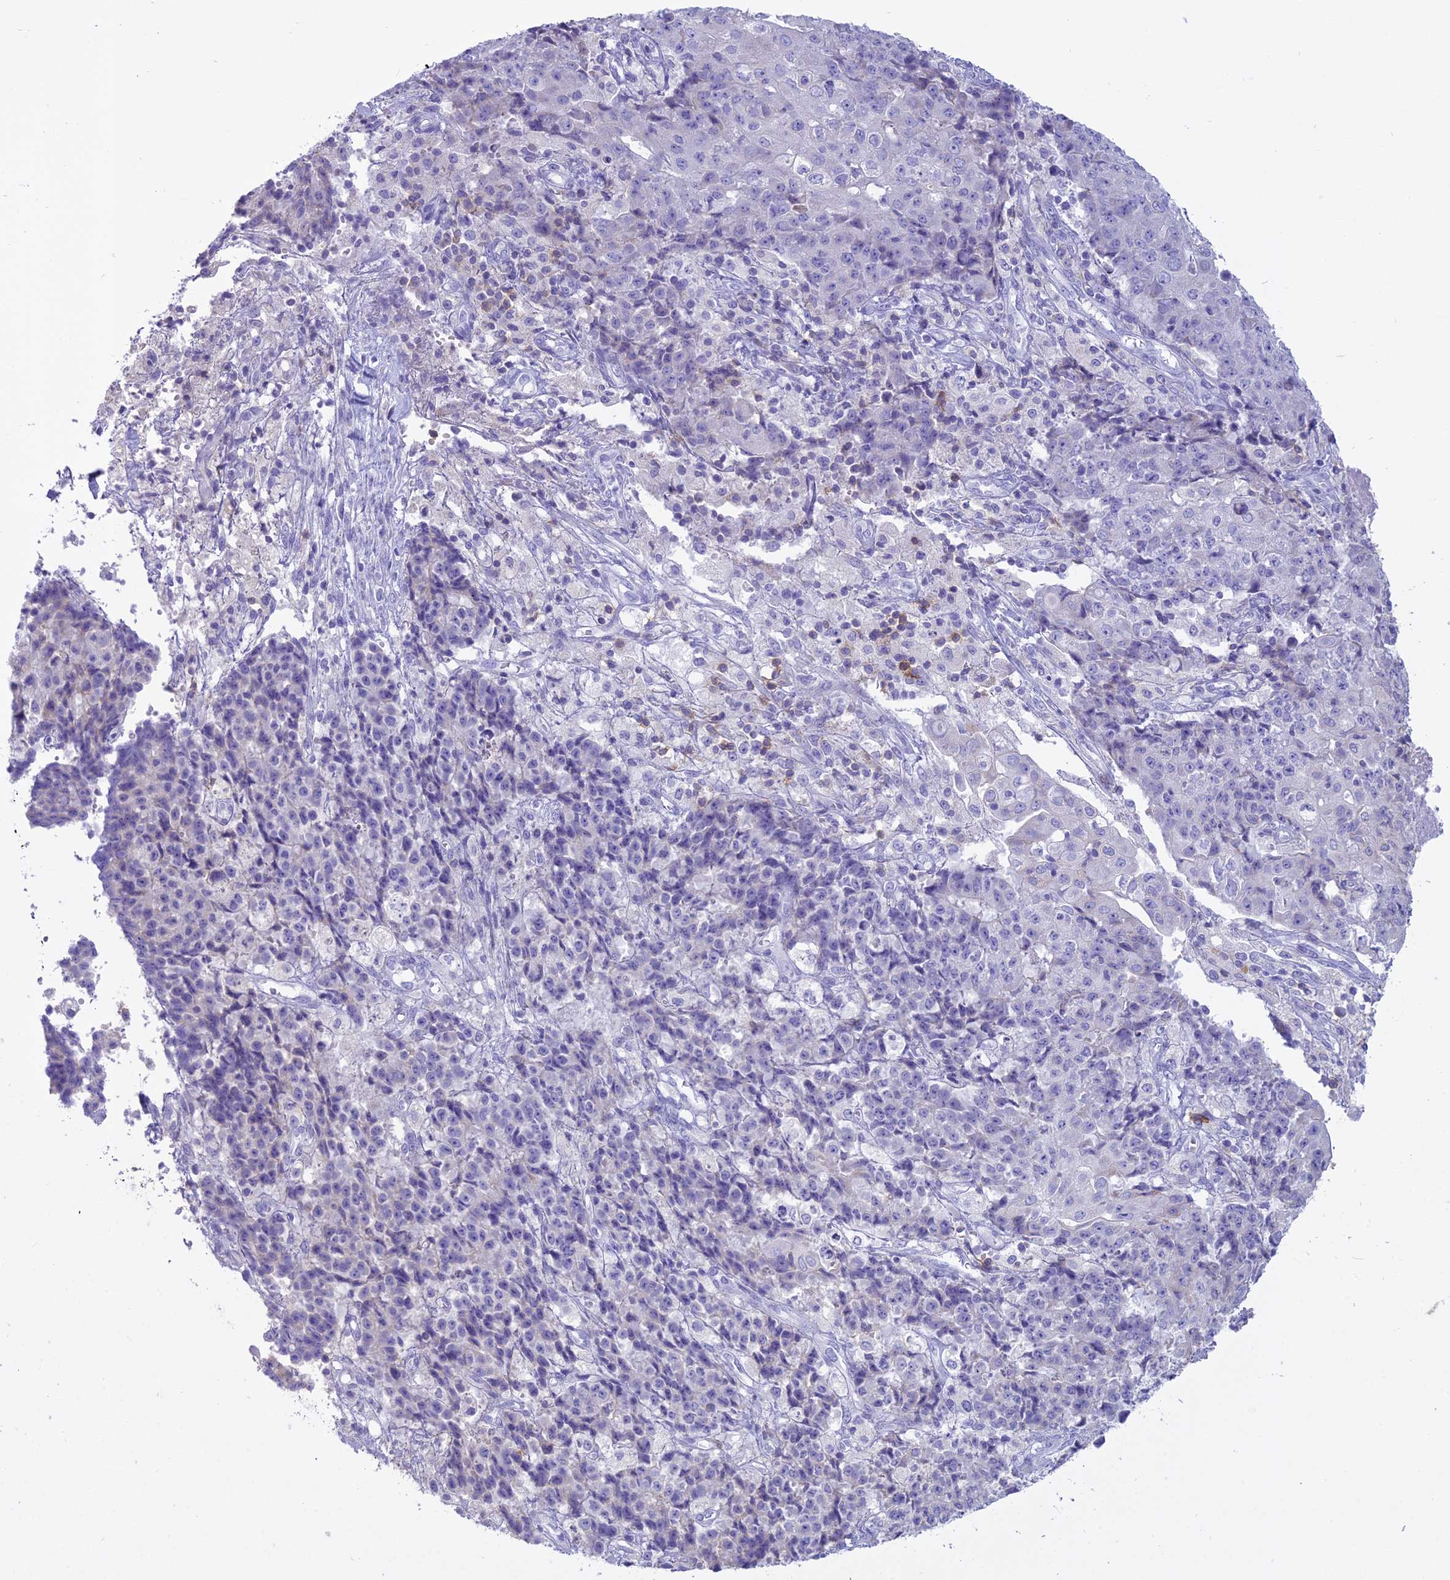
{"staining": {"intensity": "negative", "quantity": "none", "location": "none"}, "tissue": "ovarian cancer", "cell_type": "Tumor cells", "image_type": "cancer", "snomed": [{"axis": "morphology", "description": "Carcinoma, endometroid"}, {"axis": "topography", "description": "Ovary"}], "caption": "DAB immunohistochemical staining of human ovarian endometroid carcinoma demonstrates no significant expression in tumor cells.", "gene": "CD5", "patient": {"sex": "female", "age": 42}}